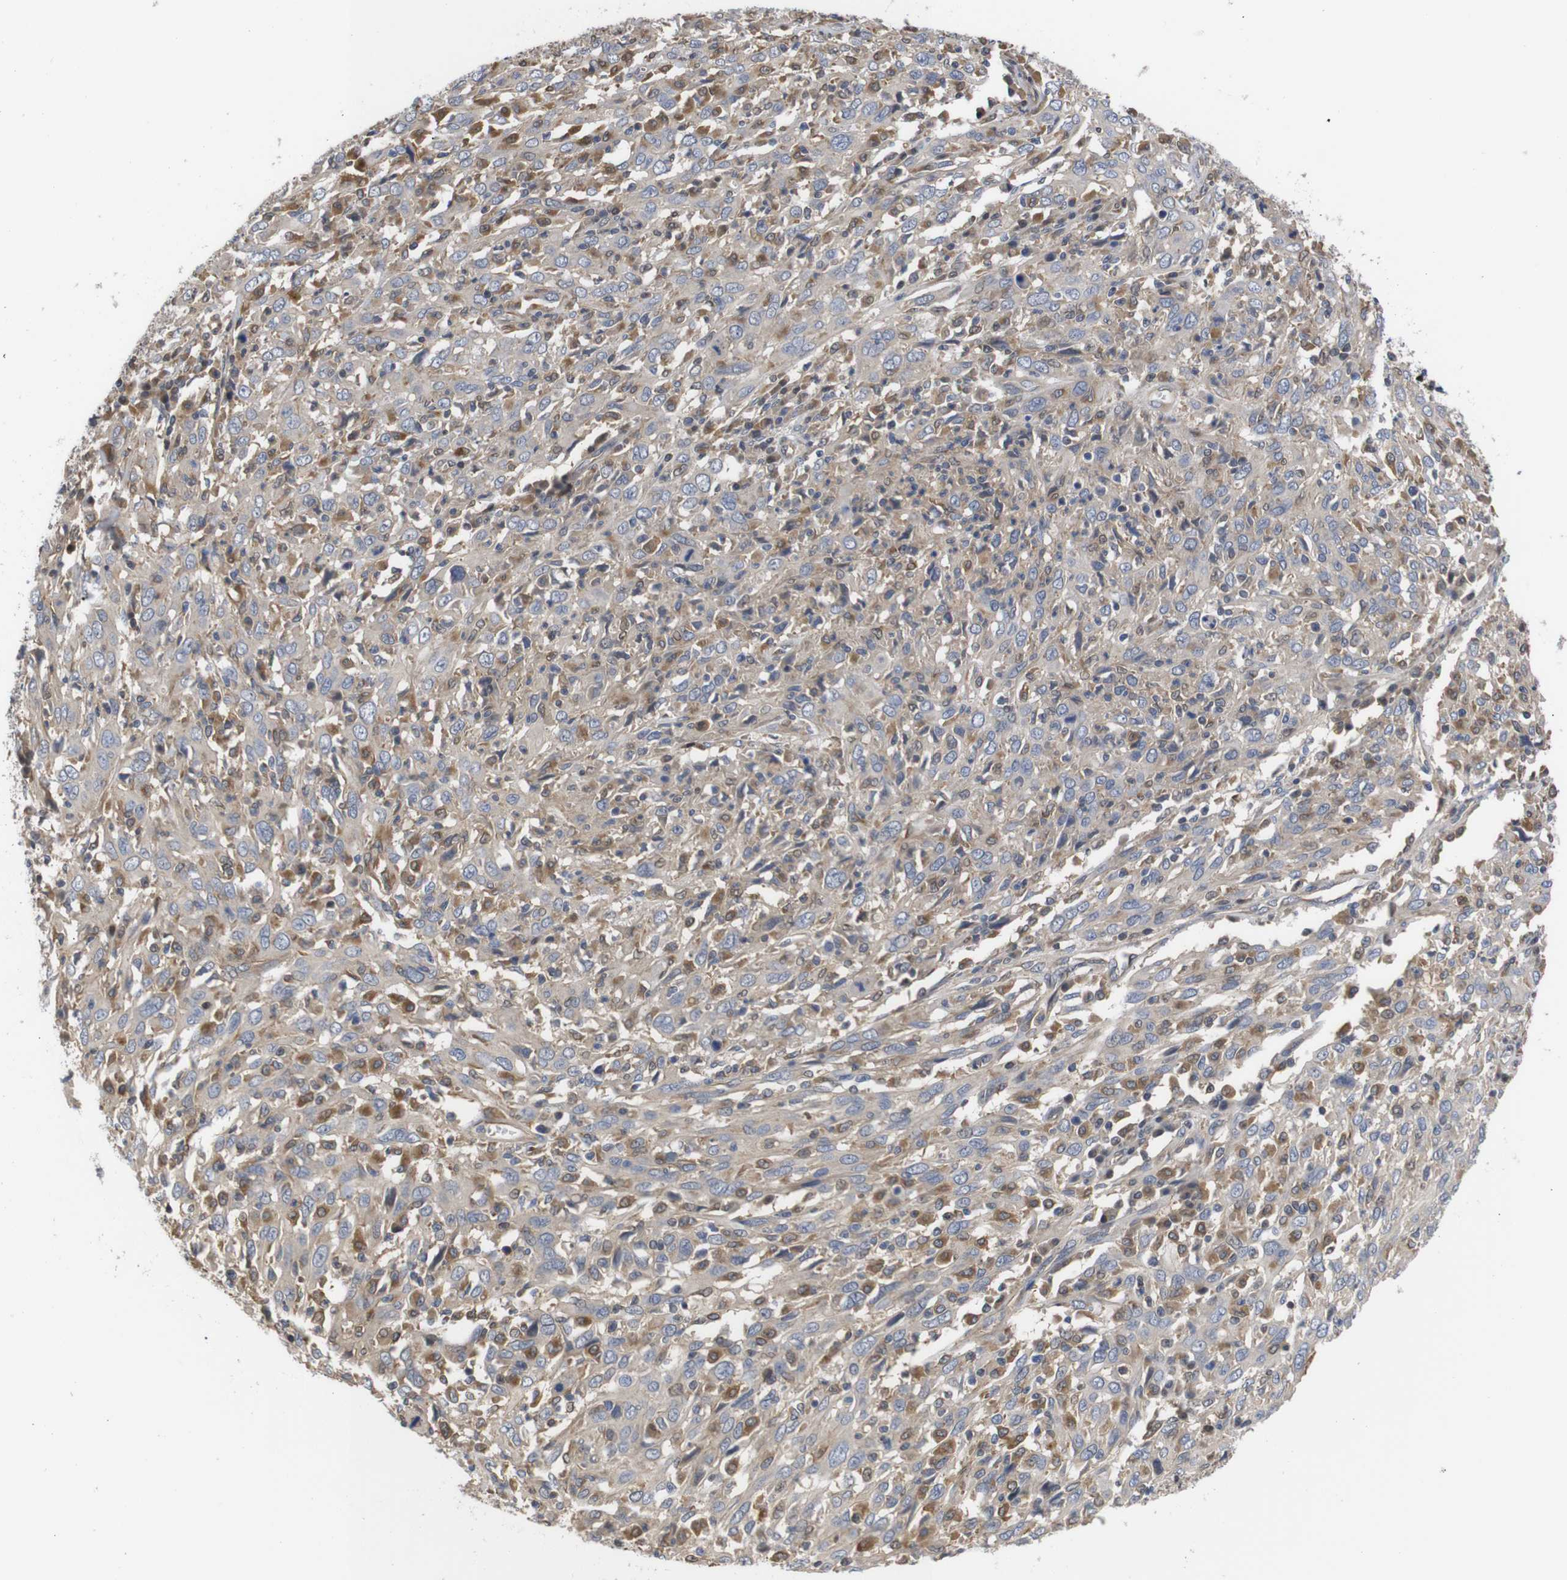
{"staining": {"intensity": "weak", "quantity": ">75%", "location": "cytoplasmic/membranous"}, "tissue": "cervical cancer", "cell_type": "Tumor cells", "image_type": "cancer", "snomed": [{"axis": "morphology", "description": "Squamous cell carcinoma, NOS"}, {"axis": "topography", "description": "Cervix"}], "caption": "Immunohistochemical staining of cervical cancer (squamous cell carcinoma) displays low levels of weak cytoplasmic/membranous protein expression in about >75% of tumor cells.", "gene": "DDR1", "patient": {"sex": "female", "age": 46}}